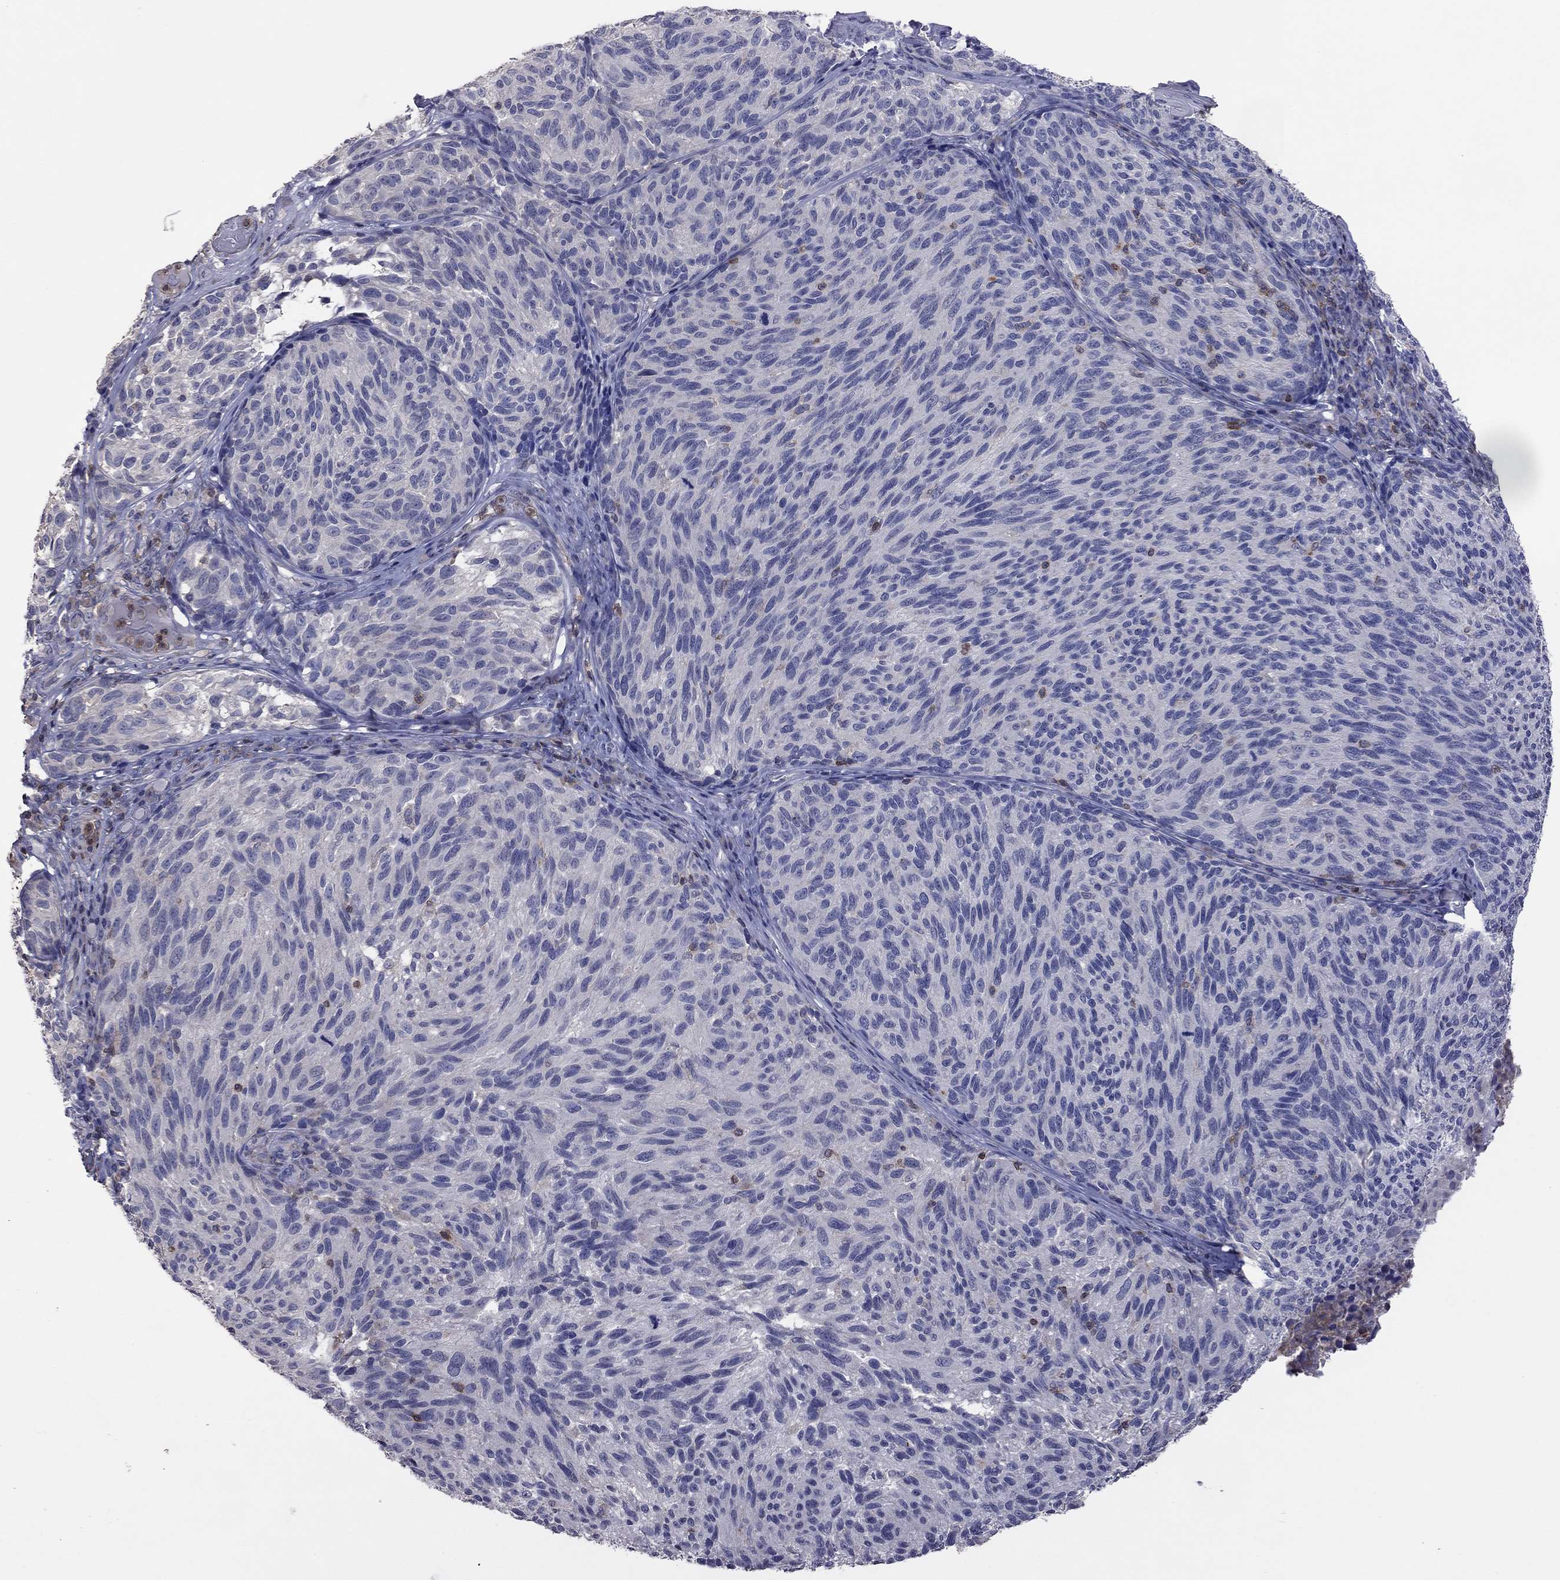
{"staining": {"intensity": "negative", "quantity": "none", "location": "none"}, "tissue": "melanoma", "cell_type": "Tumor cells", "image_type": "cancer", "snomed": [{"axis": "morphology", "description": "Malignant melanoma, NOS"}, {"axis": "topography", "description": "Skin"}], "caption": "Melanoma was stained to show a protein in brown. There is no significant expression in tumor cells. (DAB (3,3'-diaminobenzidine) immunohistochemistry with hematoxylin counter stain).", "gene": "IPCEF1", "patient": {"sex": "female", "age": 73}}